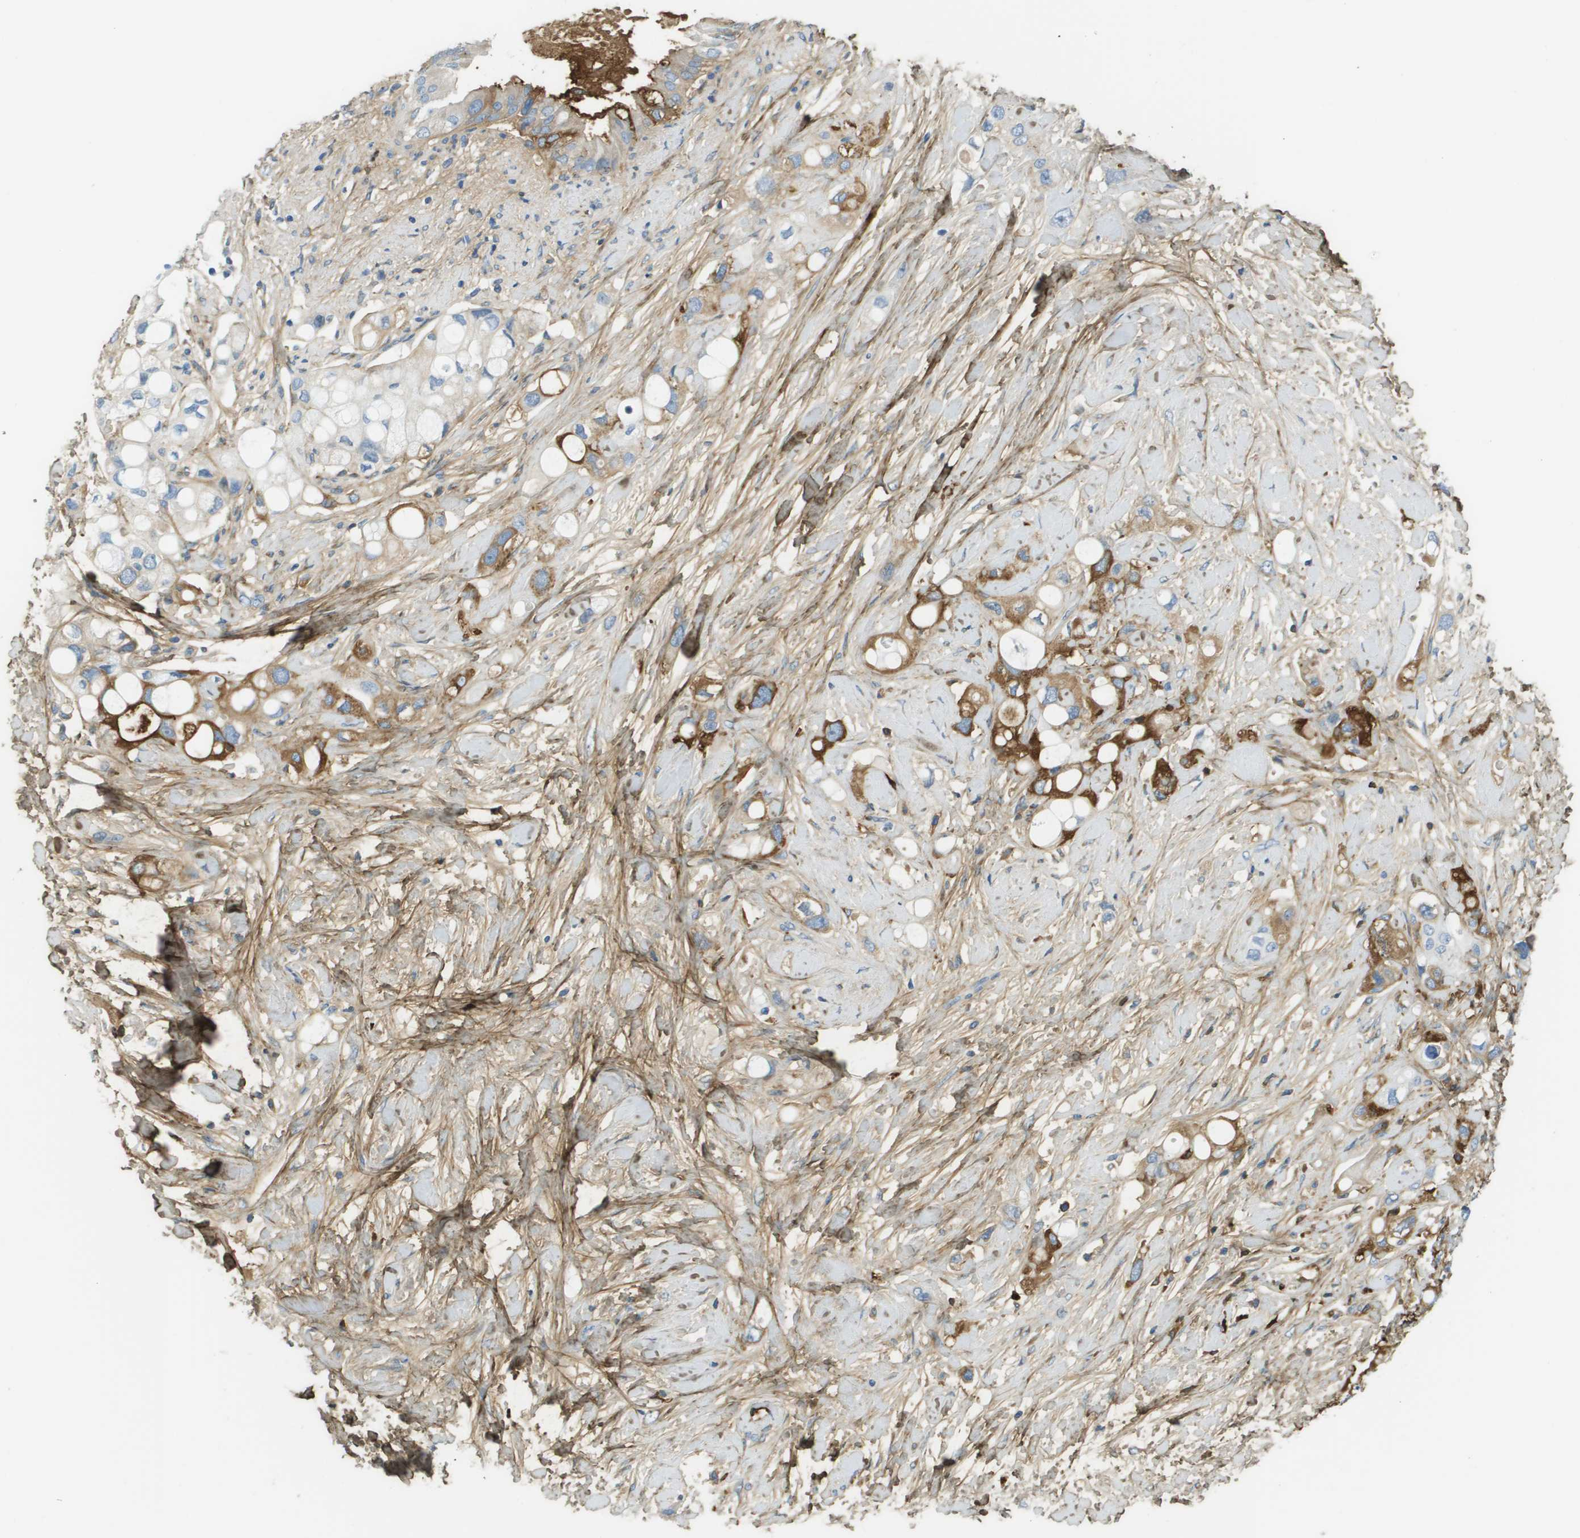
{"staining": {"intensity": "moderate", "quantity": "25%-75%", "location": "cytoplasmic/membranous"}, "tissue": "pancreatic cancer", "cell_type": "Tumor cells", "image_type": "cancer", "snomed": [{"axis": "morphology", "description": "Adenocarcinoma, NOS"}, {"axis": "topography", "description": "Pancreas"}], "caption": "Immunohistochemistry (IHC) photomicrograph of human pancreatic cancer (adenocarcinoma) stained for a protein (brown), which demonstrates medium levels of moderate cytoplasmic/membranous staining in approximately 25%-75% of tumor cells.", "gene": "DCN", "patient": {"sex": "female", "age": 56}}